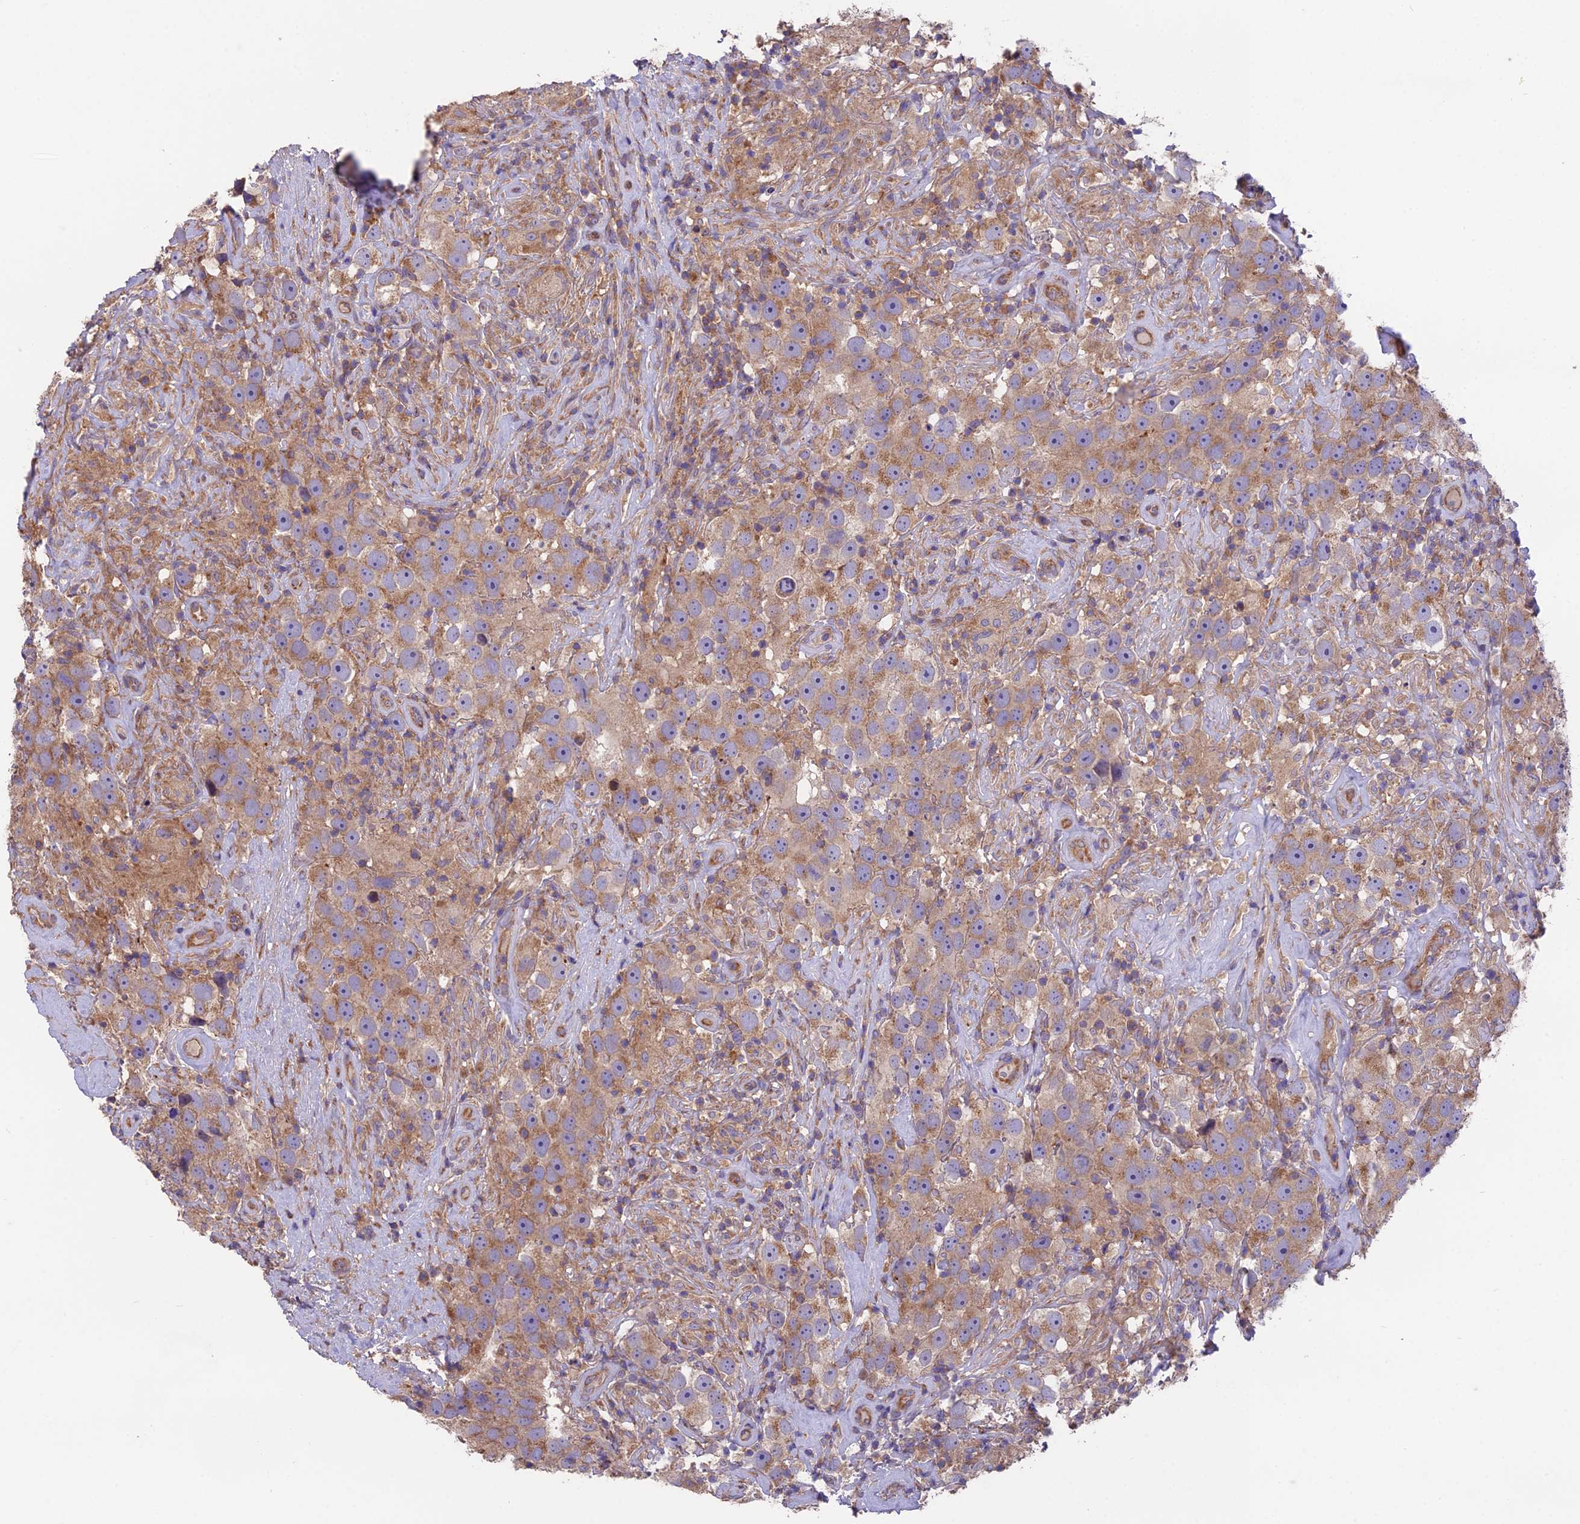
{"staining": {"intensity": "moderate", "quantity": ">75%", "location": "cytoplasmic/membranous"}, "tissue": "testis cancer", "cell_type": "Tumor cells", "image_type": "cancer", "snomed": [{"axis": "morphology", "description": "Seminoma, NOS"}, {"axis": "topography", "description": "Testis"}], "caption": "Protein analysis of testis cancer (seminoma) tissue exhibits moderate cytoplasmic/membranous positivity in about >75% of tumor cells.", "gene": "BLOC1S4", "patient": {"sex": "male", "age": 49}}